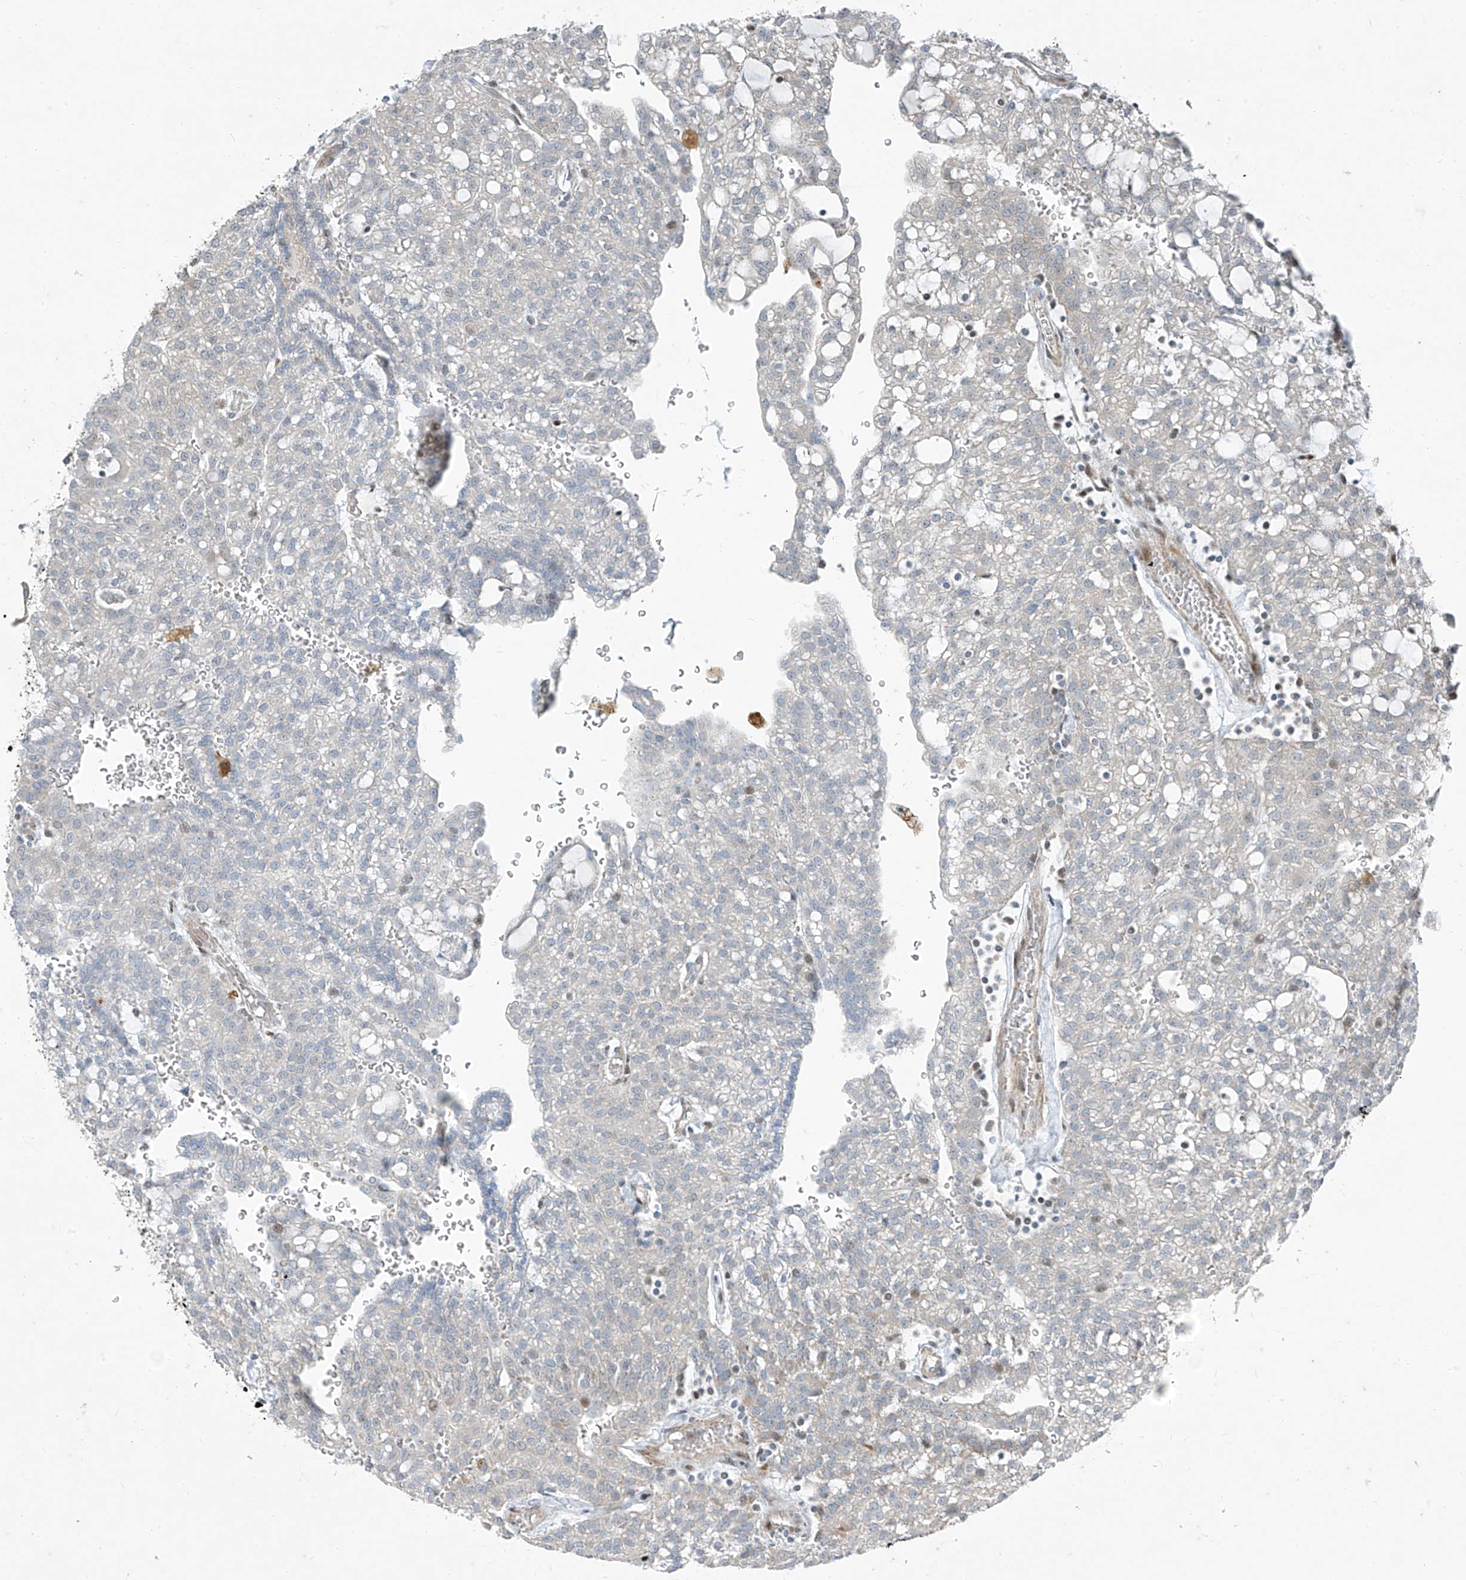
{"staining": {"intensity": "negative", "quantity": "none", "location": "none"}, "tissue": "renal cancer", "cell_type": "Tumor cells", "image_type": "cancer", "snomed": [{"axis": "morphology", "description": "Adenocarcinoma, NOS"}, {"axis": "topography", "description": "Kidney"}], "caption": "DAB immunohistochemical staining of renal cancer shows no significant expression in tumor cells.", "gene": "PPCS", "patient": {"sex": "male", "age": 63}}